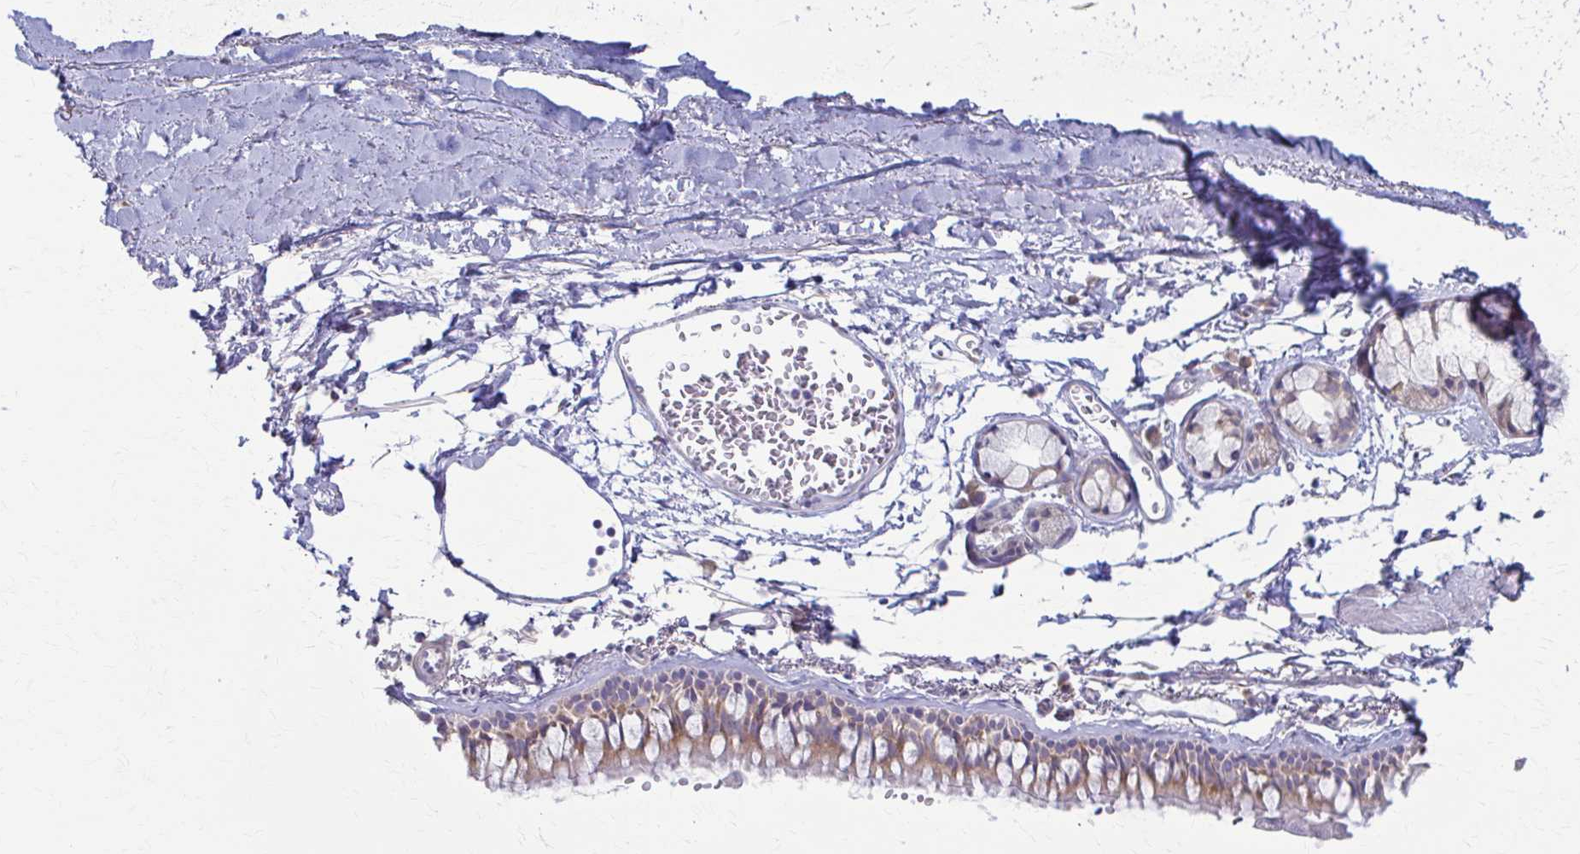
{"staining": {"intensity": "weak", "quantity": "25%-75%", "location": "cytoplasmic/membranous"}, "tissue": "bronchus", "cell_type": "Respiratory epithelial cells", "image_type": "normal", "snomed": [{"axis": "morphology", "description": "Normal tissue, NOS"}, {"axis": "topography", "description": "Cartilage tissue"}, {"axis": "topography", "description": "Bronchus"}, {"axis": "topography", "description": "Peripheral nerve tissue"}], "caption": "An IHC micrograph of unremarkable tissue is shown. Protein staining in brown shows weak cytoplasmic/membranous positivity in bronchus within respiratory epithelial cells. (DAB (3,3'-diaminobenzidine) IHC with brightfield microscopy, high magnification).", "gene": "PRKRA", "patient": {"sex": "female", "age": 59}}